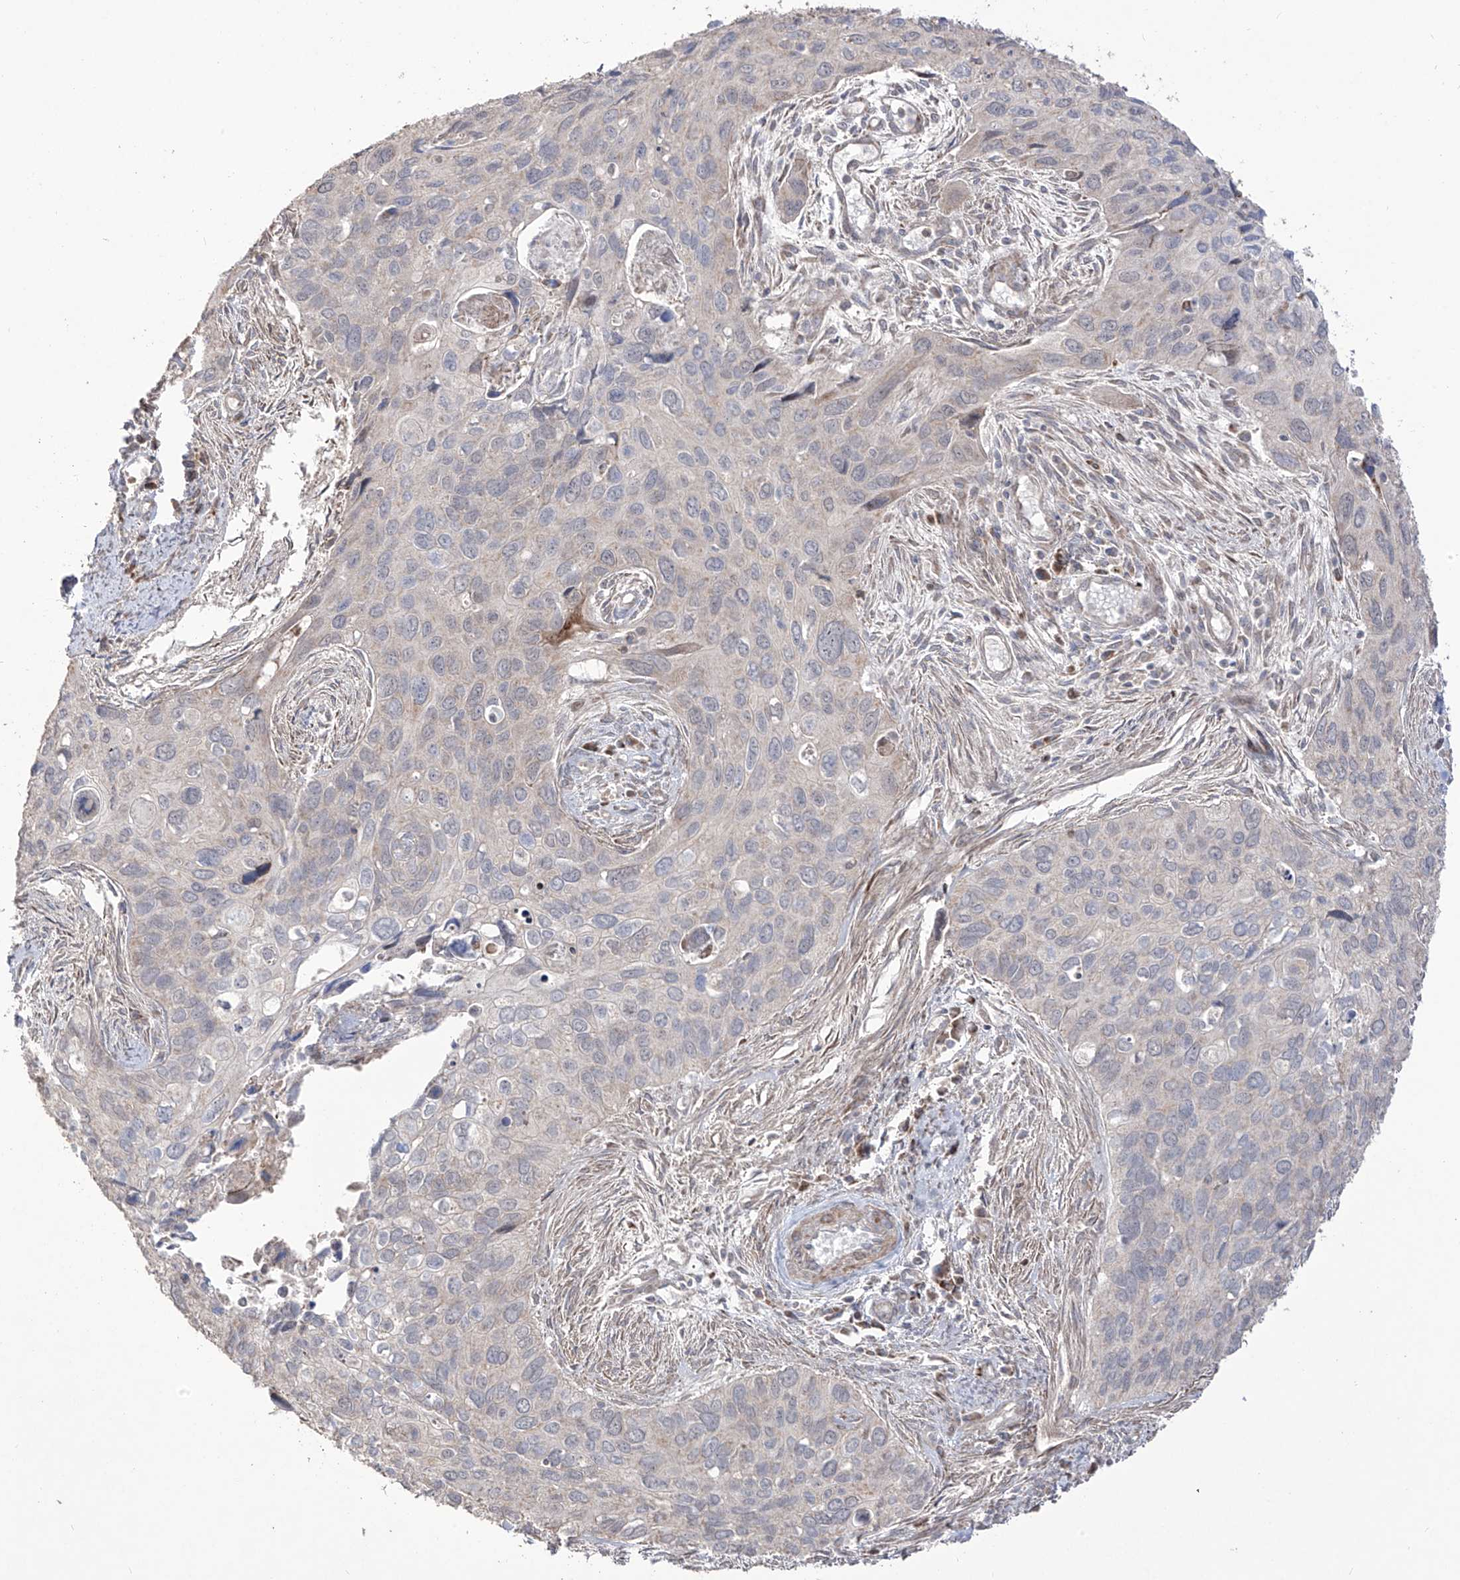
{"staining": {"intensity": "negative", "quantity": "none", "location": "none"}, "tissue": "cervical cancer", "cell_type": "Tumor cells", "image_type": "cancer", "snomed": [{"axis": "morphology", "description": "Squamous cell carcinoma, NOS"}, {"axis": "topography", "description": "Cervix"}], "caption": "This is an immunohistochemistry histopathology image of human cervical cancer (squamous cell carcinoma). There is no expression in tumor cells.", "gene": "YKT6", "patient": {"sex": "female", "age": 55}}